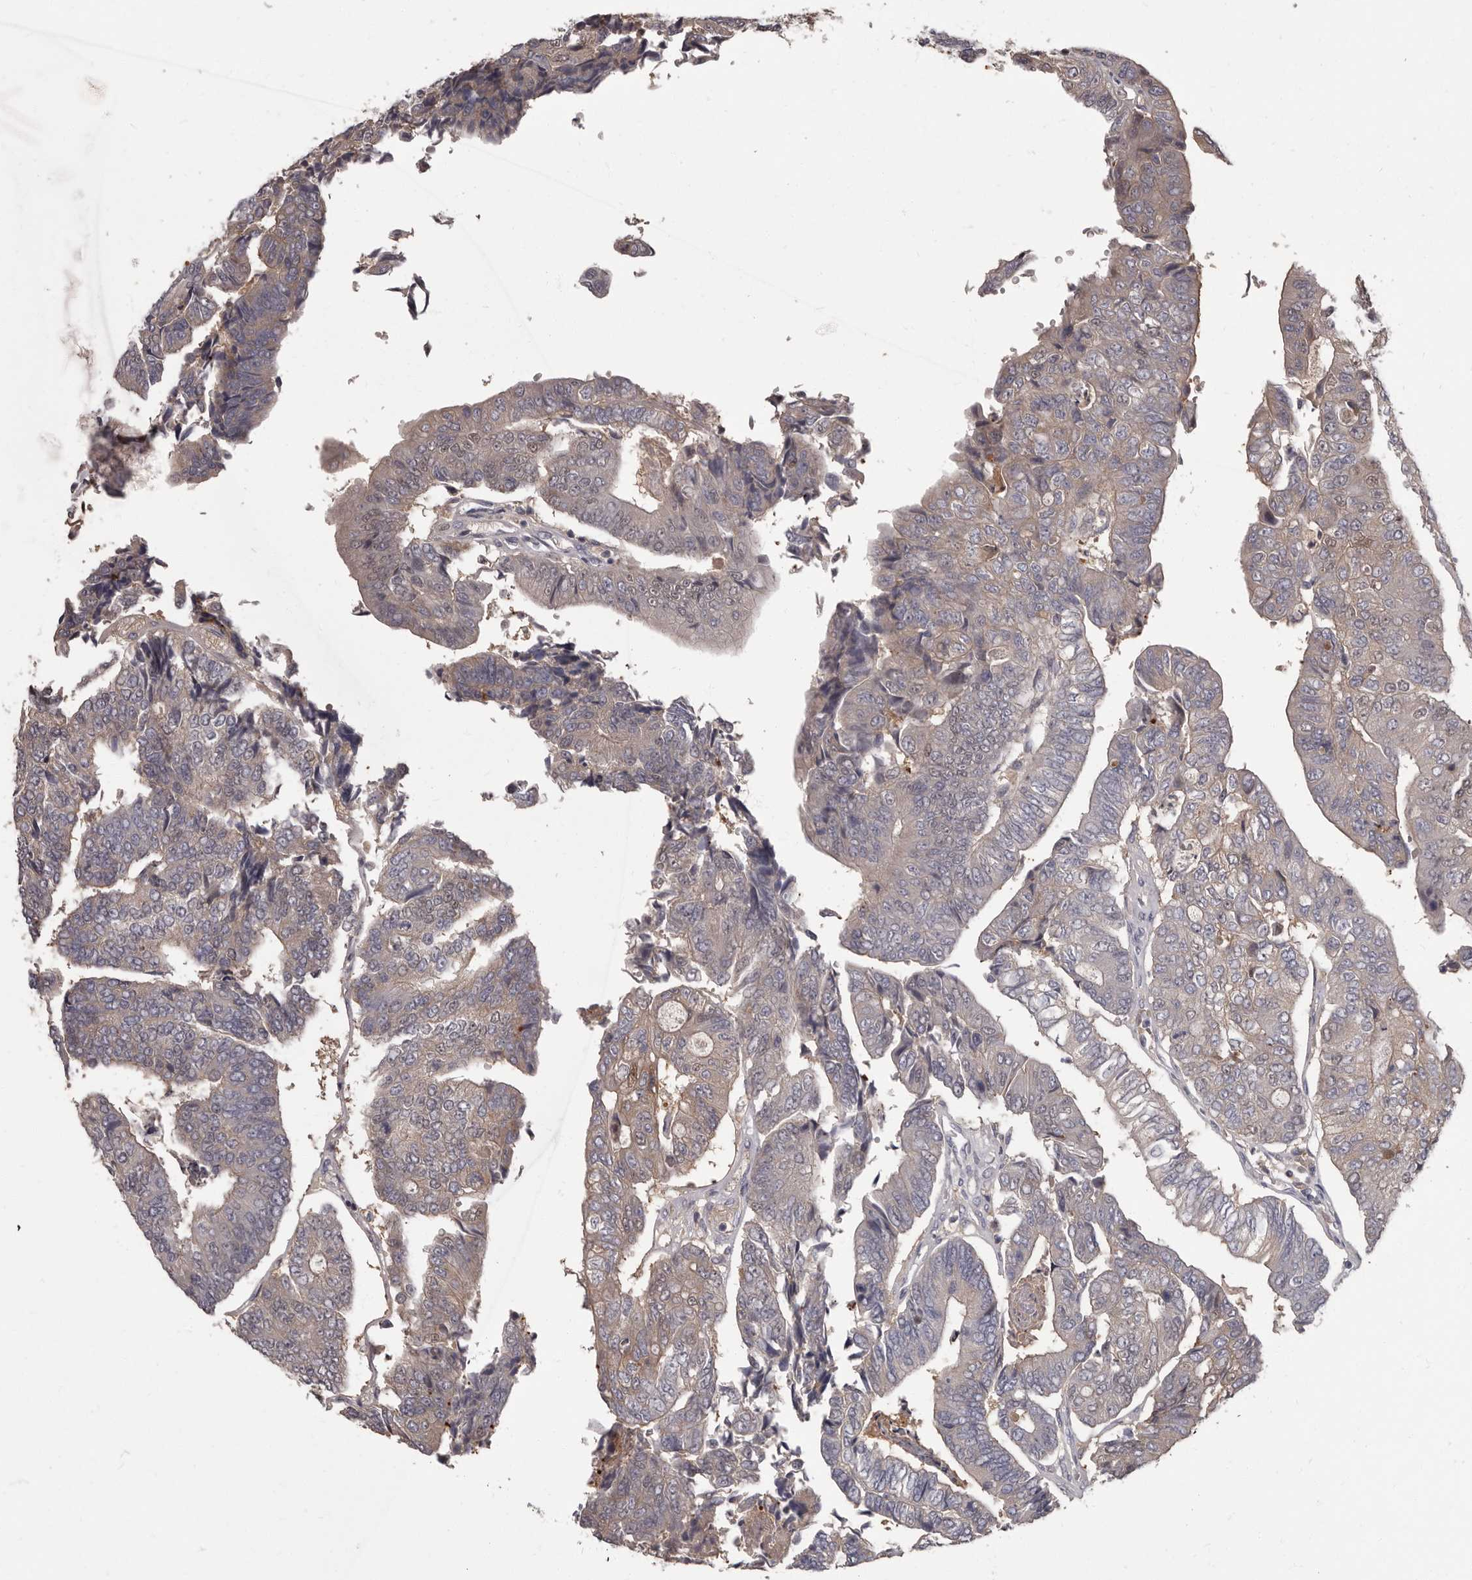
{"staining": {"intensity": "weak", "quantity": "25%-75%", "location": "cytoplasmic/membranous,nuclear"}, "tissue": "colorectal cancer", "cell_type": "Tumor cells", "image_type": "cancer", "snomed": [{"axis": "morphology", "description": "Adenocarcinoma, NOS"}, {"axis": "topography", "description": "Colon"}], "caption": "Colorectal cancer (adenocarcinoma) stained for a protein reveals weak cytoplasmic/membranous and nuclear positivity in tumor cells.", "gene": "APEH", "patient": {"sex": "female", "age": 67}}